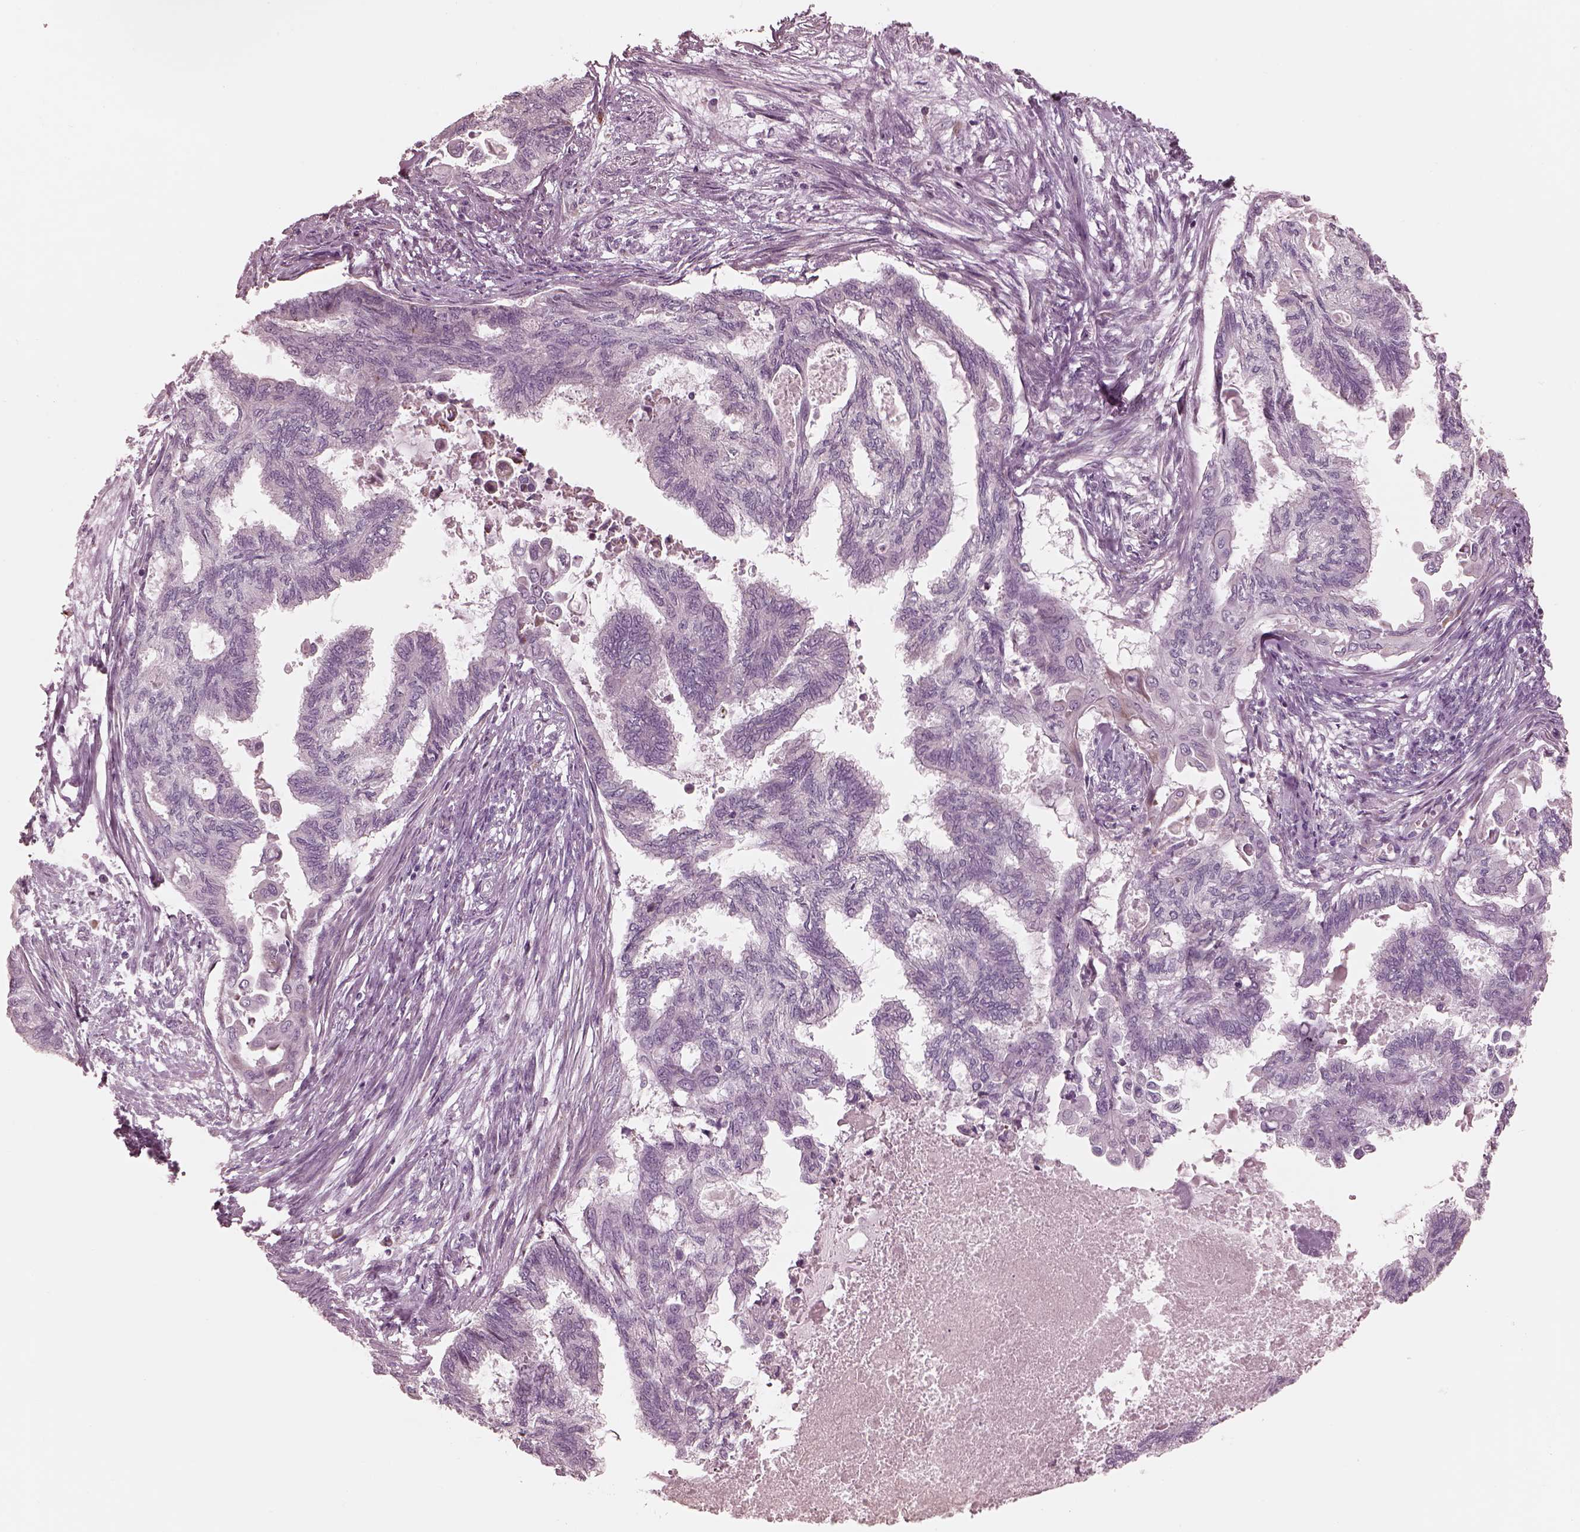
{"staining": {"intensity": "negative", "quantity": "none", "location": "none"}, "tissue": "endometrial cancer", "cell_type": "Tumor cells", "image_type": "cancer", "snomed": [{"axis": "morphology", "description": "Adenocarcinoma, NOS"}, {"axis": "topography", "description": "Endometrium"}], "caption": "Endometrial cancer (adenocarcinoma) stained for a protein using immunohistochemistry (IHC) displays no staining tumor cells.", "gene": "CADM2", "patient": {"sex": "female", "age": 86}}